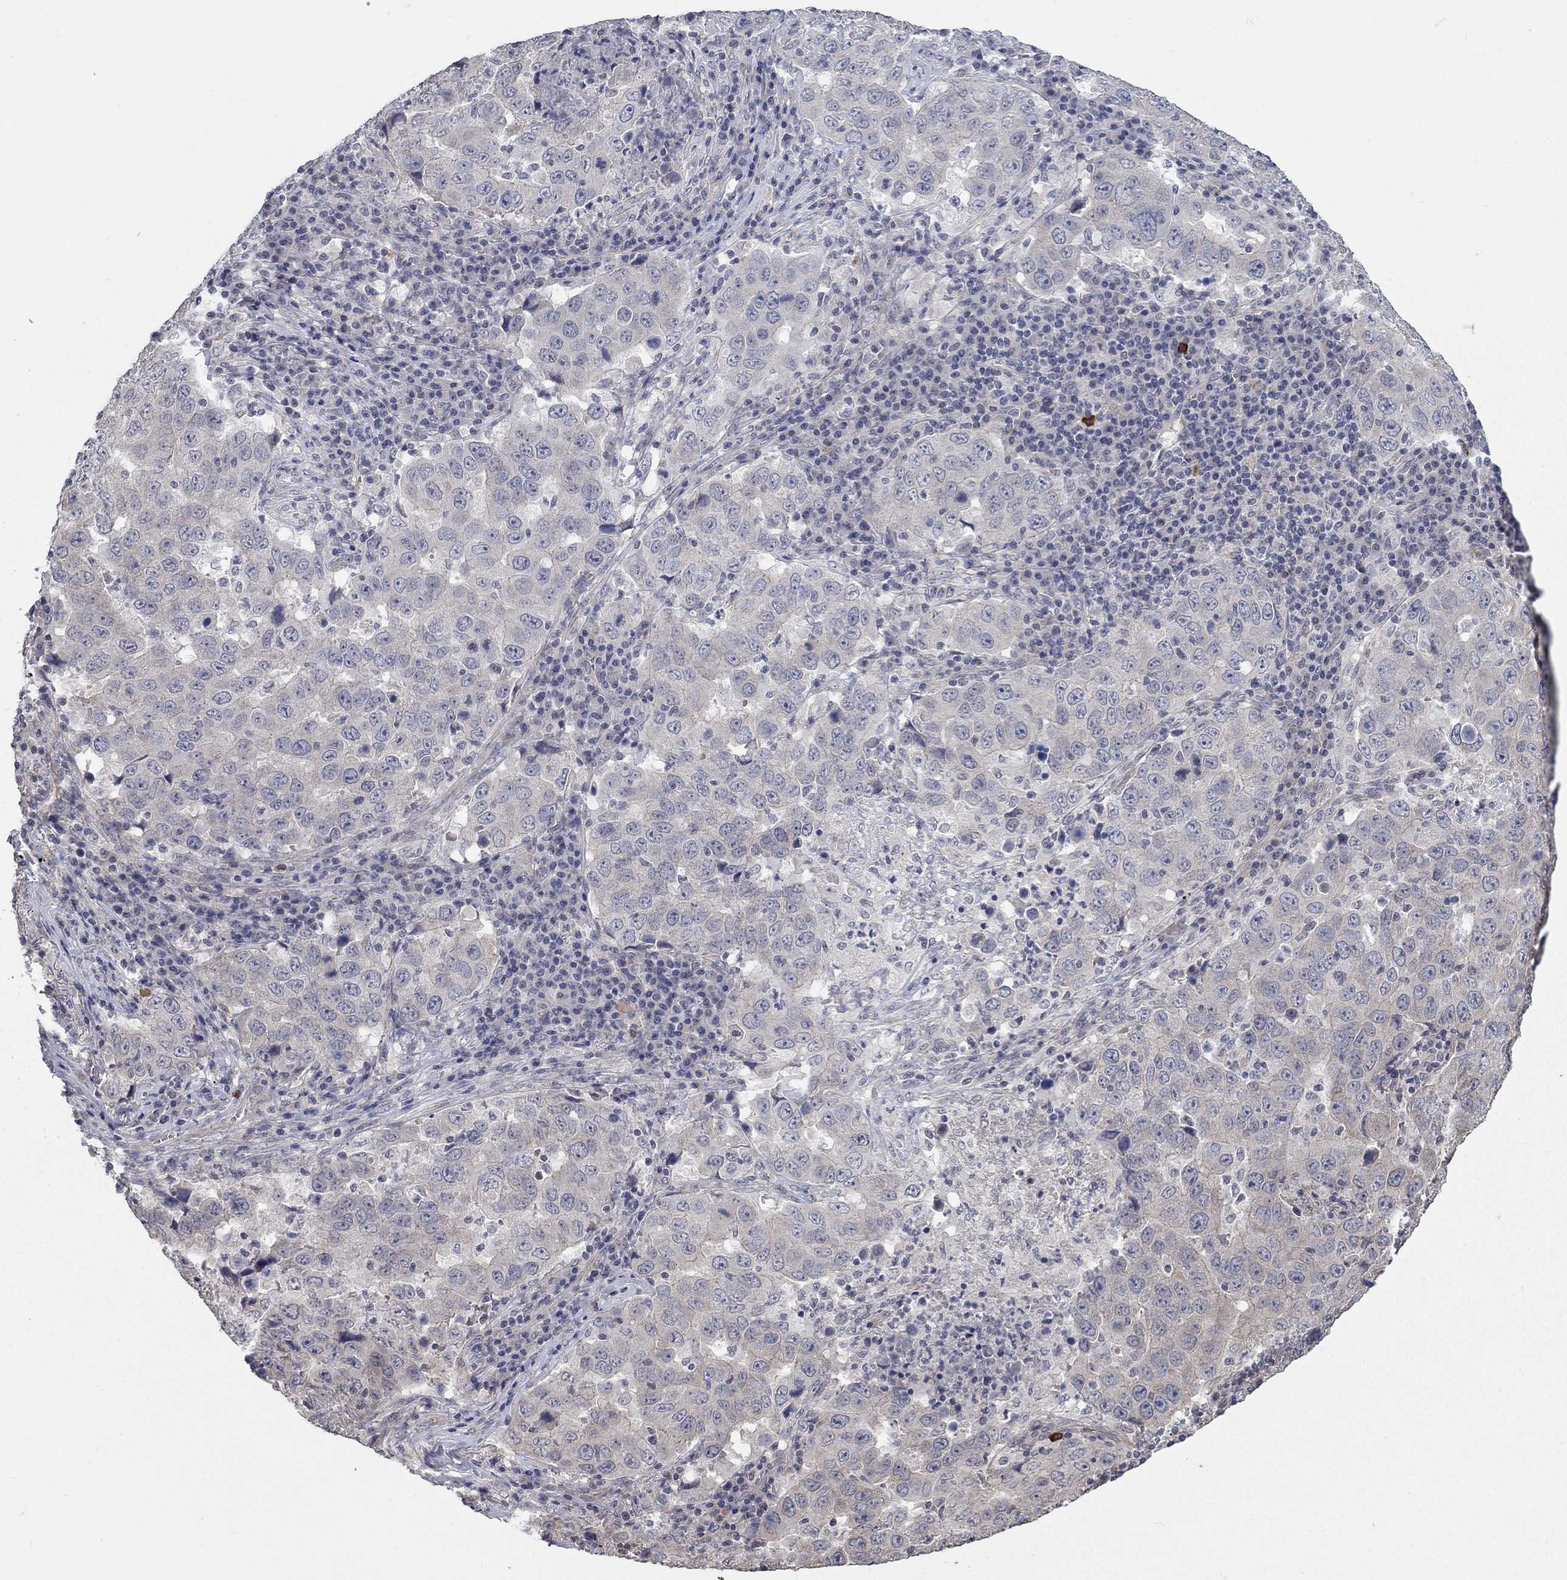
{"staining": {"intensity": "negative", "quantity": "none", "location": "none"}, "tissue": "lung cancer", "cell_type": "Tumor cells", "image_type": "cancer", "snomed": [{"axis": "morphology", "description": "Adenocarcinoma, NOS"}, {"axis": "topography", "description": "Lung"}], "caption": "Human lung cancer (adenocarcinoma) stained for a protein using immunohistochemistry (IHC) demonstrates no expression in tumor cells.", "gene": "WASF3", "patient": {"sex": "male", "age": 73}}